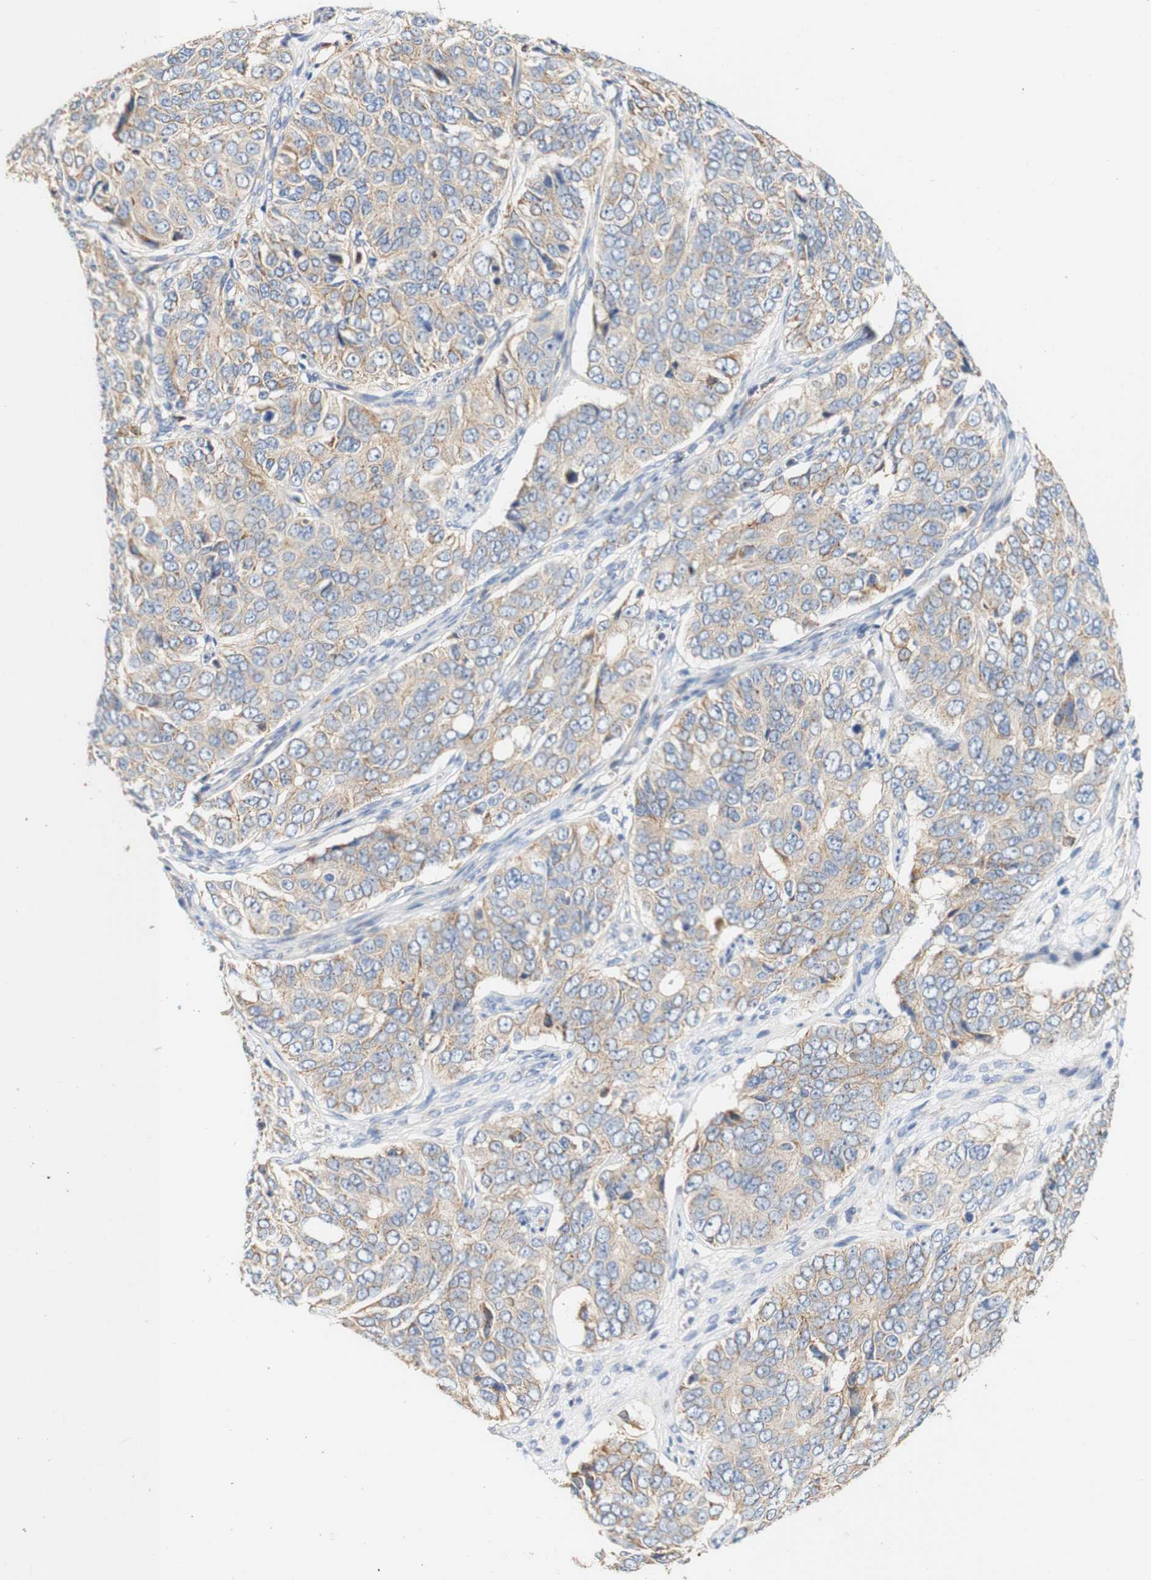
{"staining": {"intensity": "weak", "quantity": ">75%", "location": "cytoplasmic/membranous"}, "tissue": "ovarian cancer", "cell_type": "Tumor cells", "image_type": "cancer", "snomed": [{"axis": "morphology", "description": "Carcinoma, endometroid"}, {"axis": "topography", "description": "Ovary"}], "caption": "DAB (3,3'-diaminobenzidine) immunohistochemical staining of endometroid carcinoma (ovarian) shows weak cytoplasmic/membranous protein staining in about >75% of tumor cells. Nuclei are stained in blue.", "gene": "PCDH7", "patient": {"sex": "female", "age": 51}}